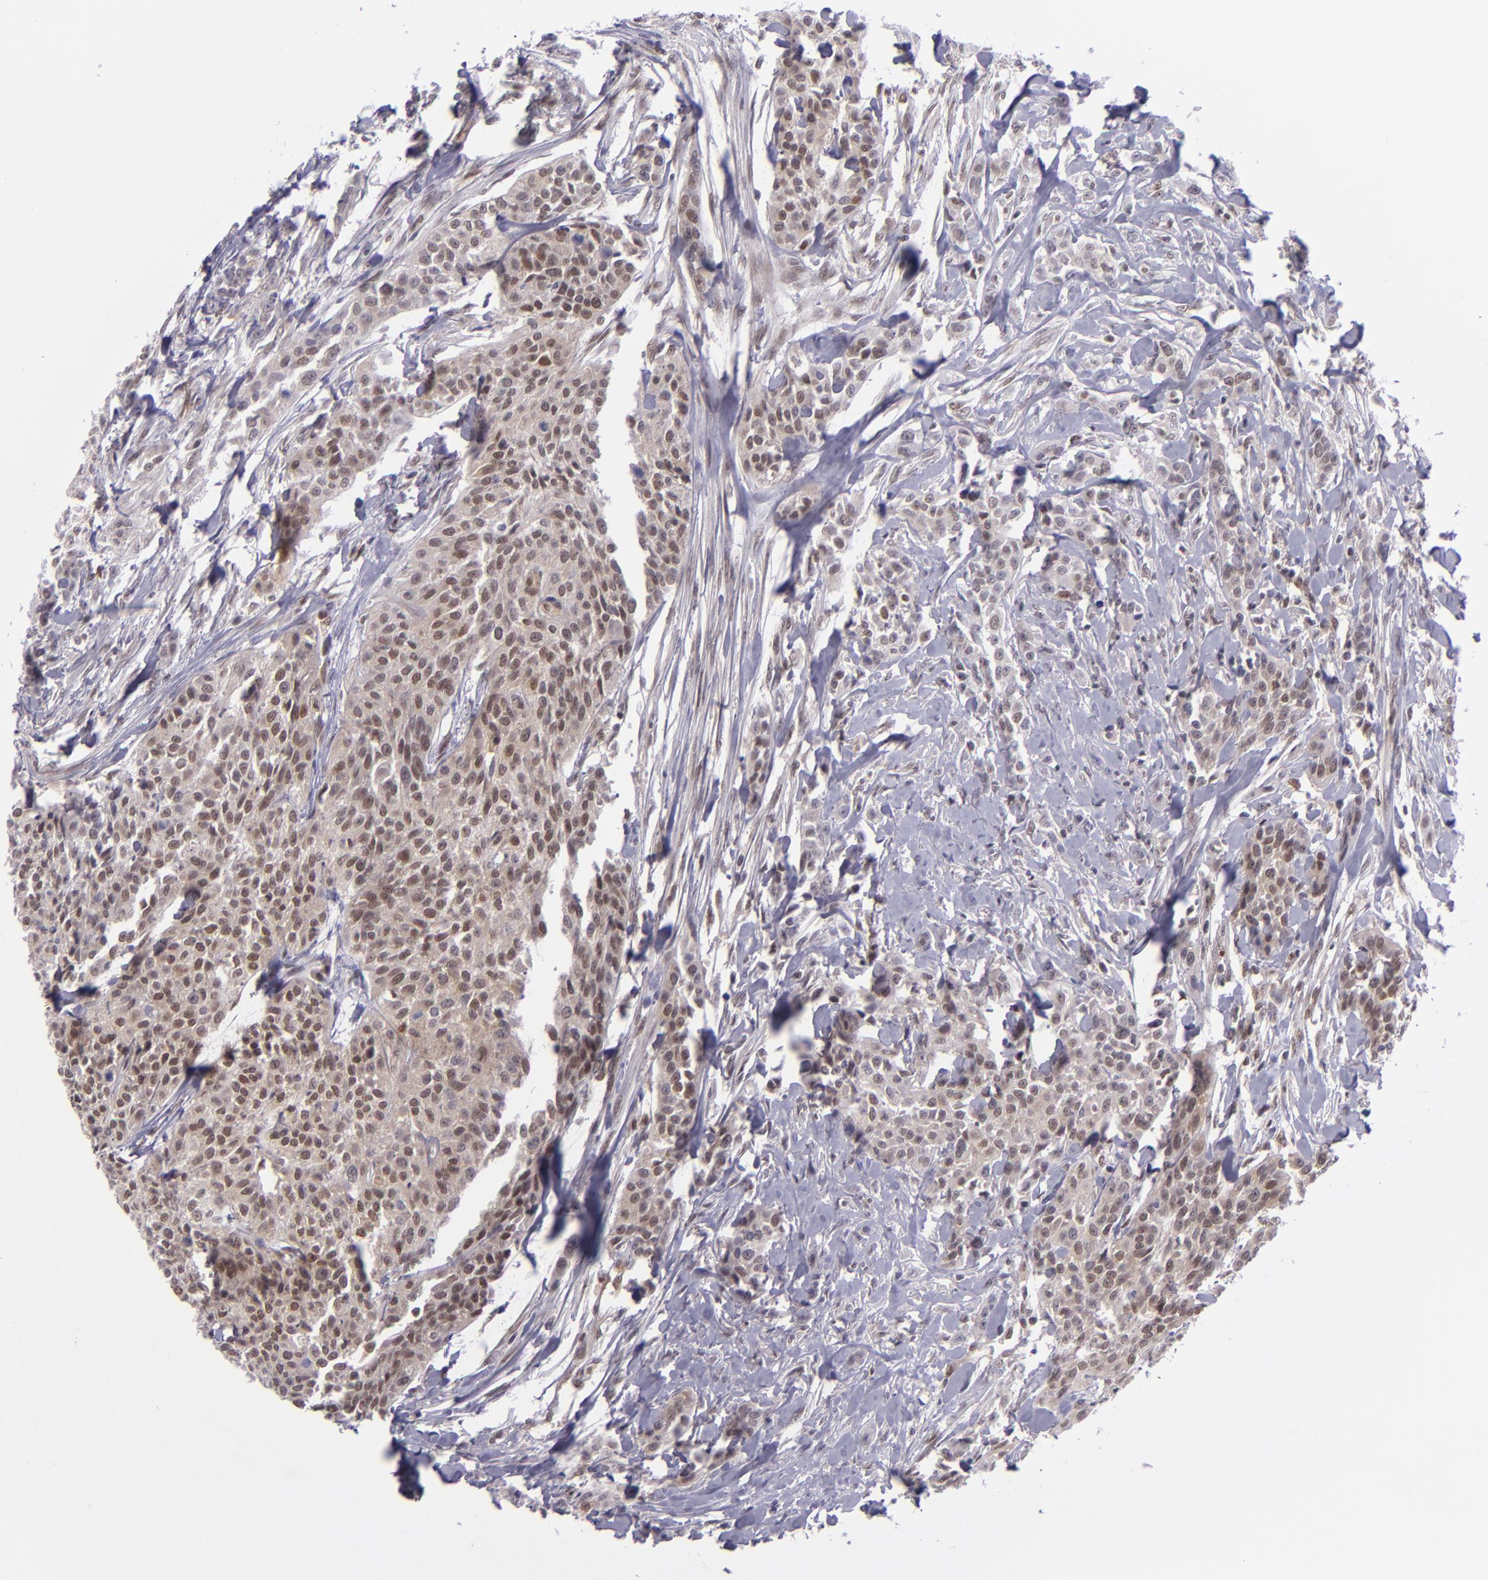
{"staining": {"intensity": "moderate", "quantity": ">75%", "location": "cytoplasmic/membranous,nuclear"}, "tissue": "urothelial cancer", "cell_type": "Tumor cells", "image_type": "cancer", "snomed": [{"axis": "morphology", "description": "Urothelial carcinoma, High grade"}, {"axis": "topography", "description": "Urinary bladder"}], "caption": "Moderate cytoplasmic/membranous and nuclear expression is appreciated in about >75% of tumor cells in urothelial cancer.", "gene": "BAG1", "patient": {"sex": "male", "age": 56}}